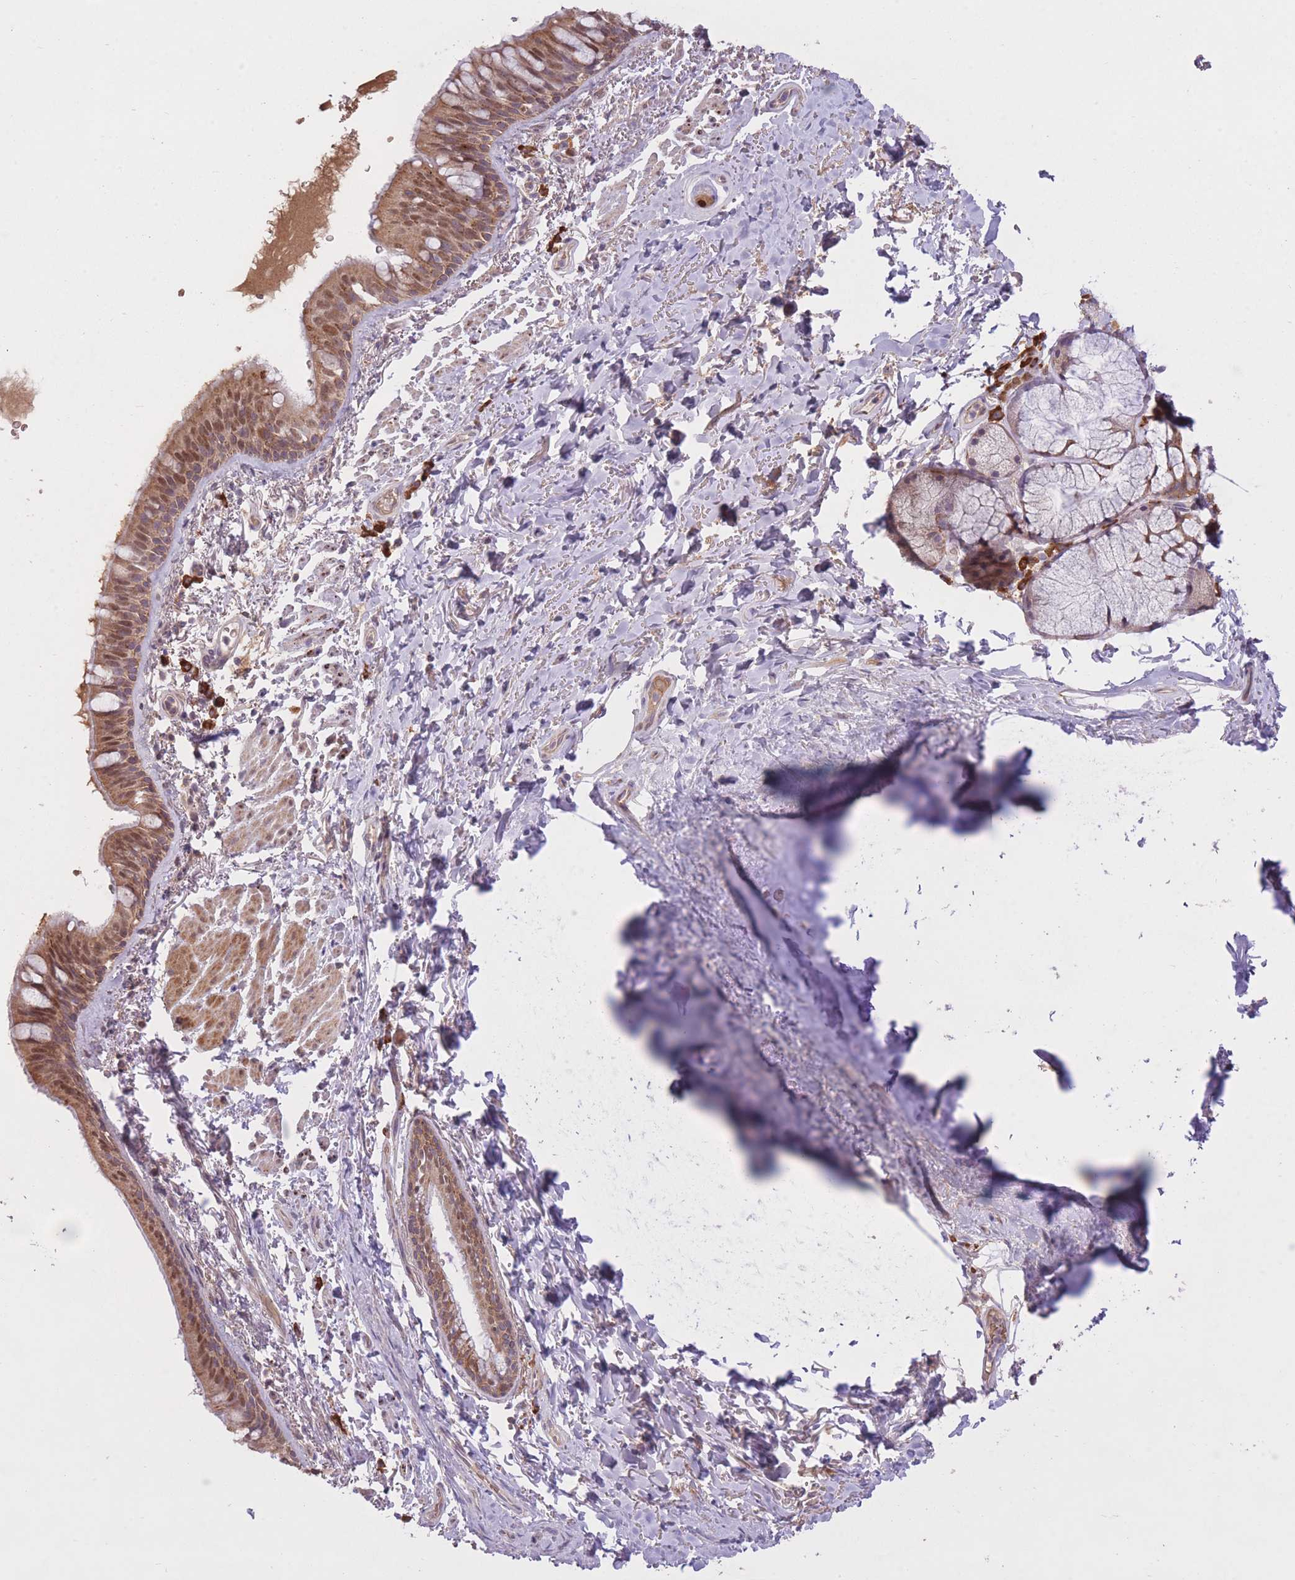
{"staining": {"intensity": "moderate", "quantity": ">75%", "location": "cytoplasmic/membranous,nuclear"}, "tissue": "bronchus", "cell_type": "Respiratory epithelial cells", "image_type": "normal", "snomed": [{"axis": "morphology", "description": "Normal tissue, NOS"}, {"axis": "topography", "description": "Bronchus"}], "caption": "A micrograph of bronchus stained for a protein reveals moderate cytoplasmic/membranous,nuclear brown staining in respiratory epithelial cells.", "gene": "POLR3F", "patient": {"sex": "male", "age": 70}}